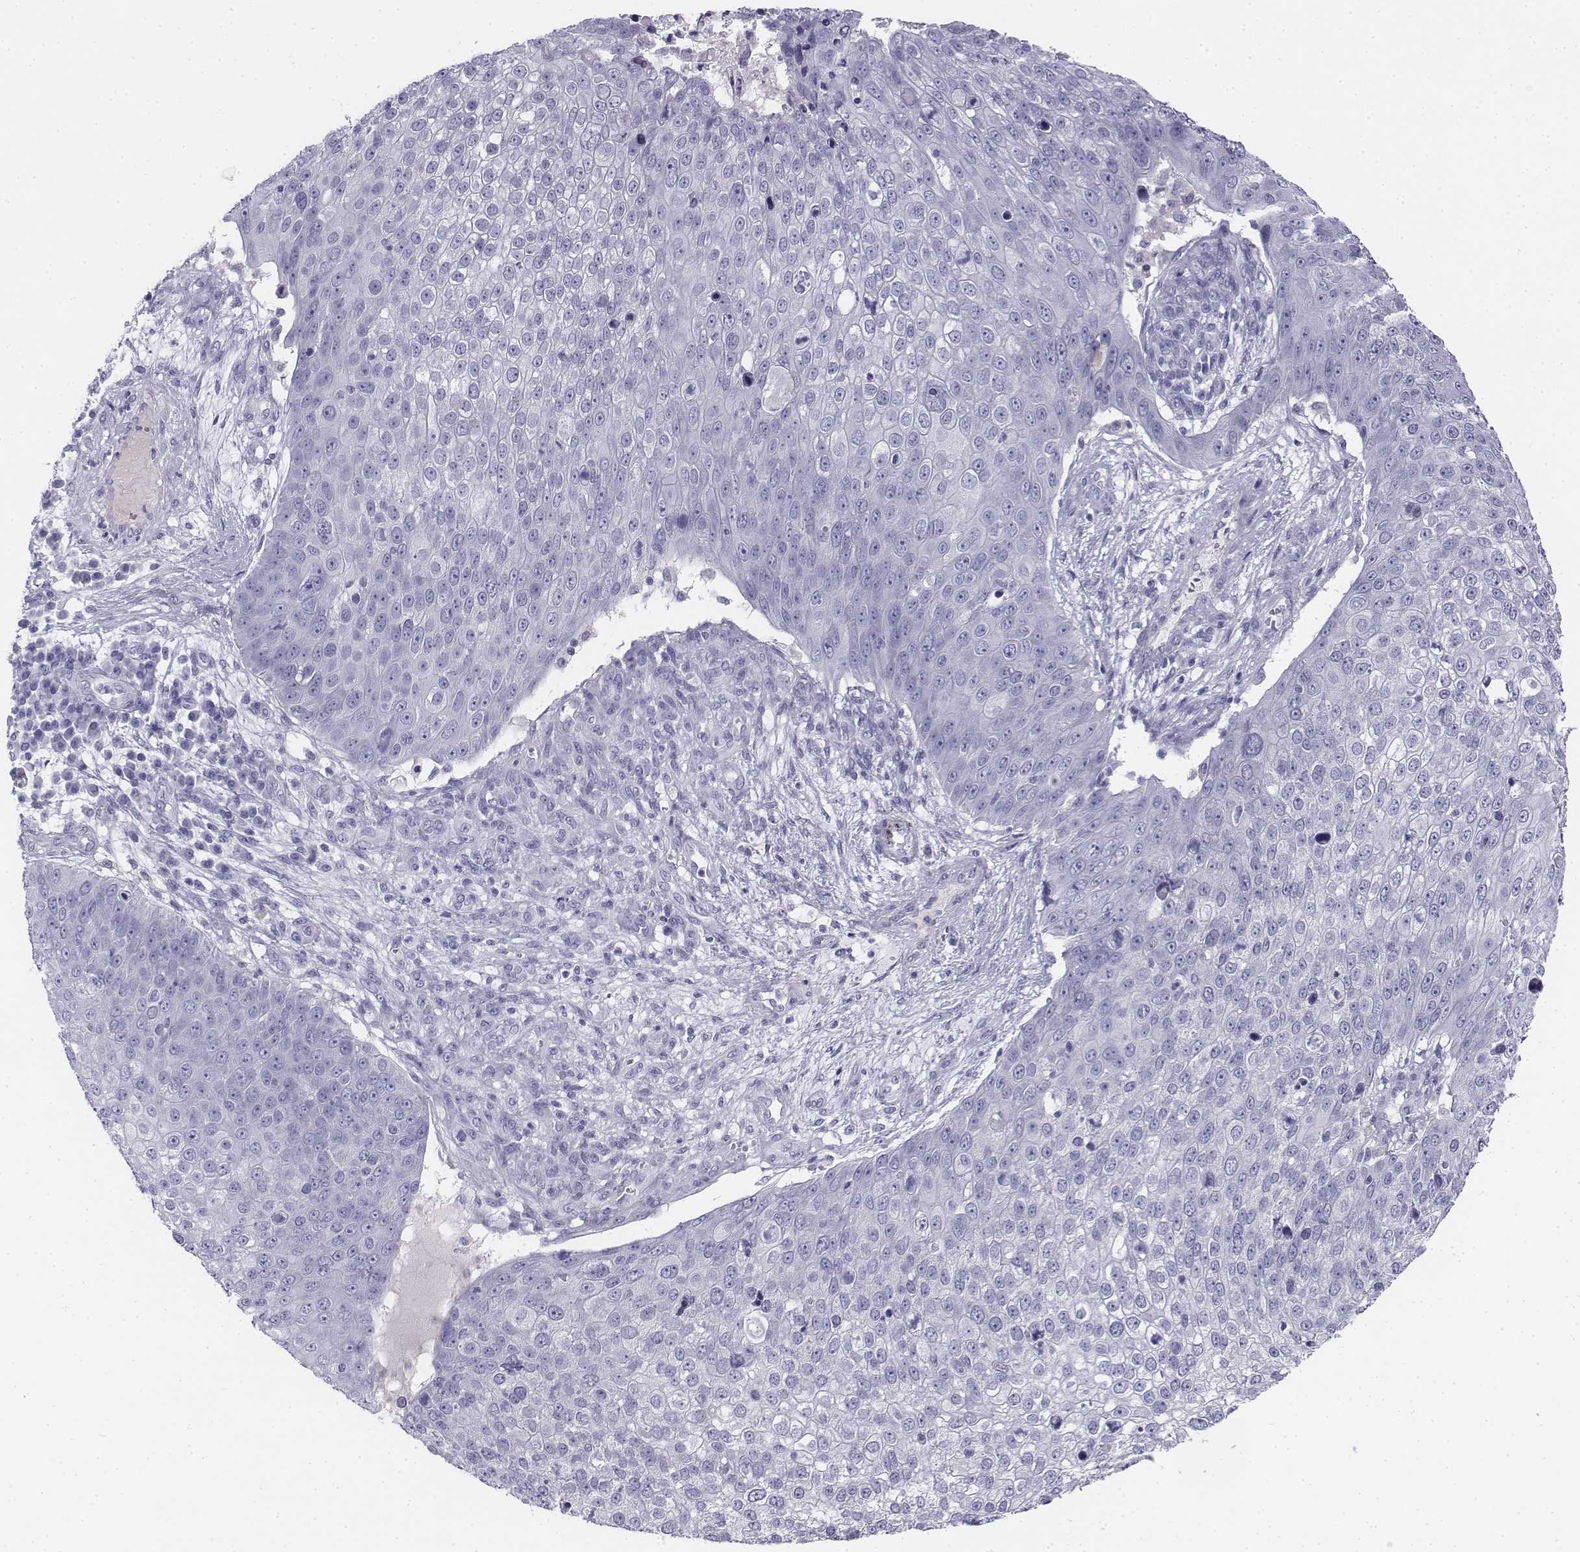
{"staining": {"intensity": "negative", "quantity": "none", "location": "none"}, "tissue": "skin cancer", "cell_type": "Tumor cells", "image_type": "cancer", "snomed": [{"axis": "morphology", "description": "Squamous cell carcinoma, NOS"}, {"axis": "topography", "description": "Skin"}], "caption": "The image reveals no staining of tumor cells in skin cancer (squamous cell carcinoma). (Stains: DAB (3,3'-diaminobenzidine) IHC with hematoxylin counter stain, Microscopy: brightfield microscopy at high magnification).", "gene": "TH", "patient": {"sex": "male", "age": 71}}